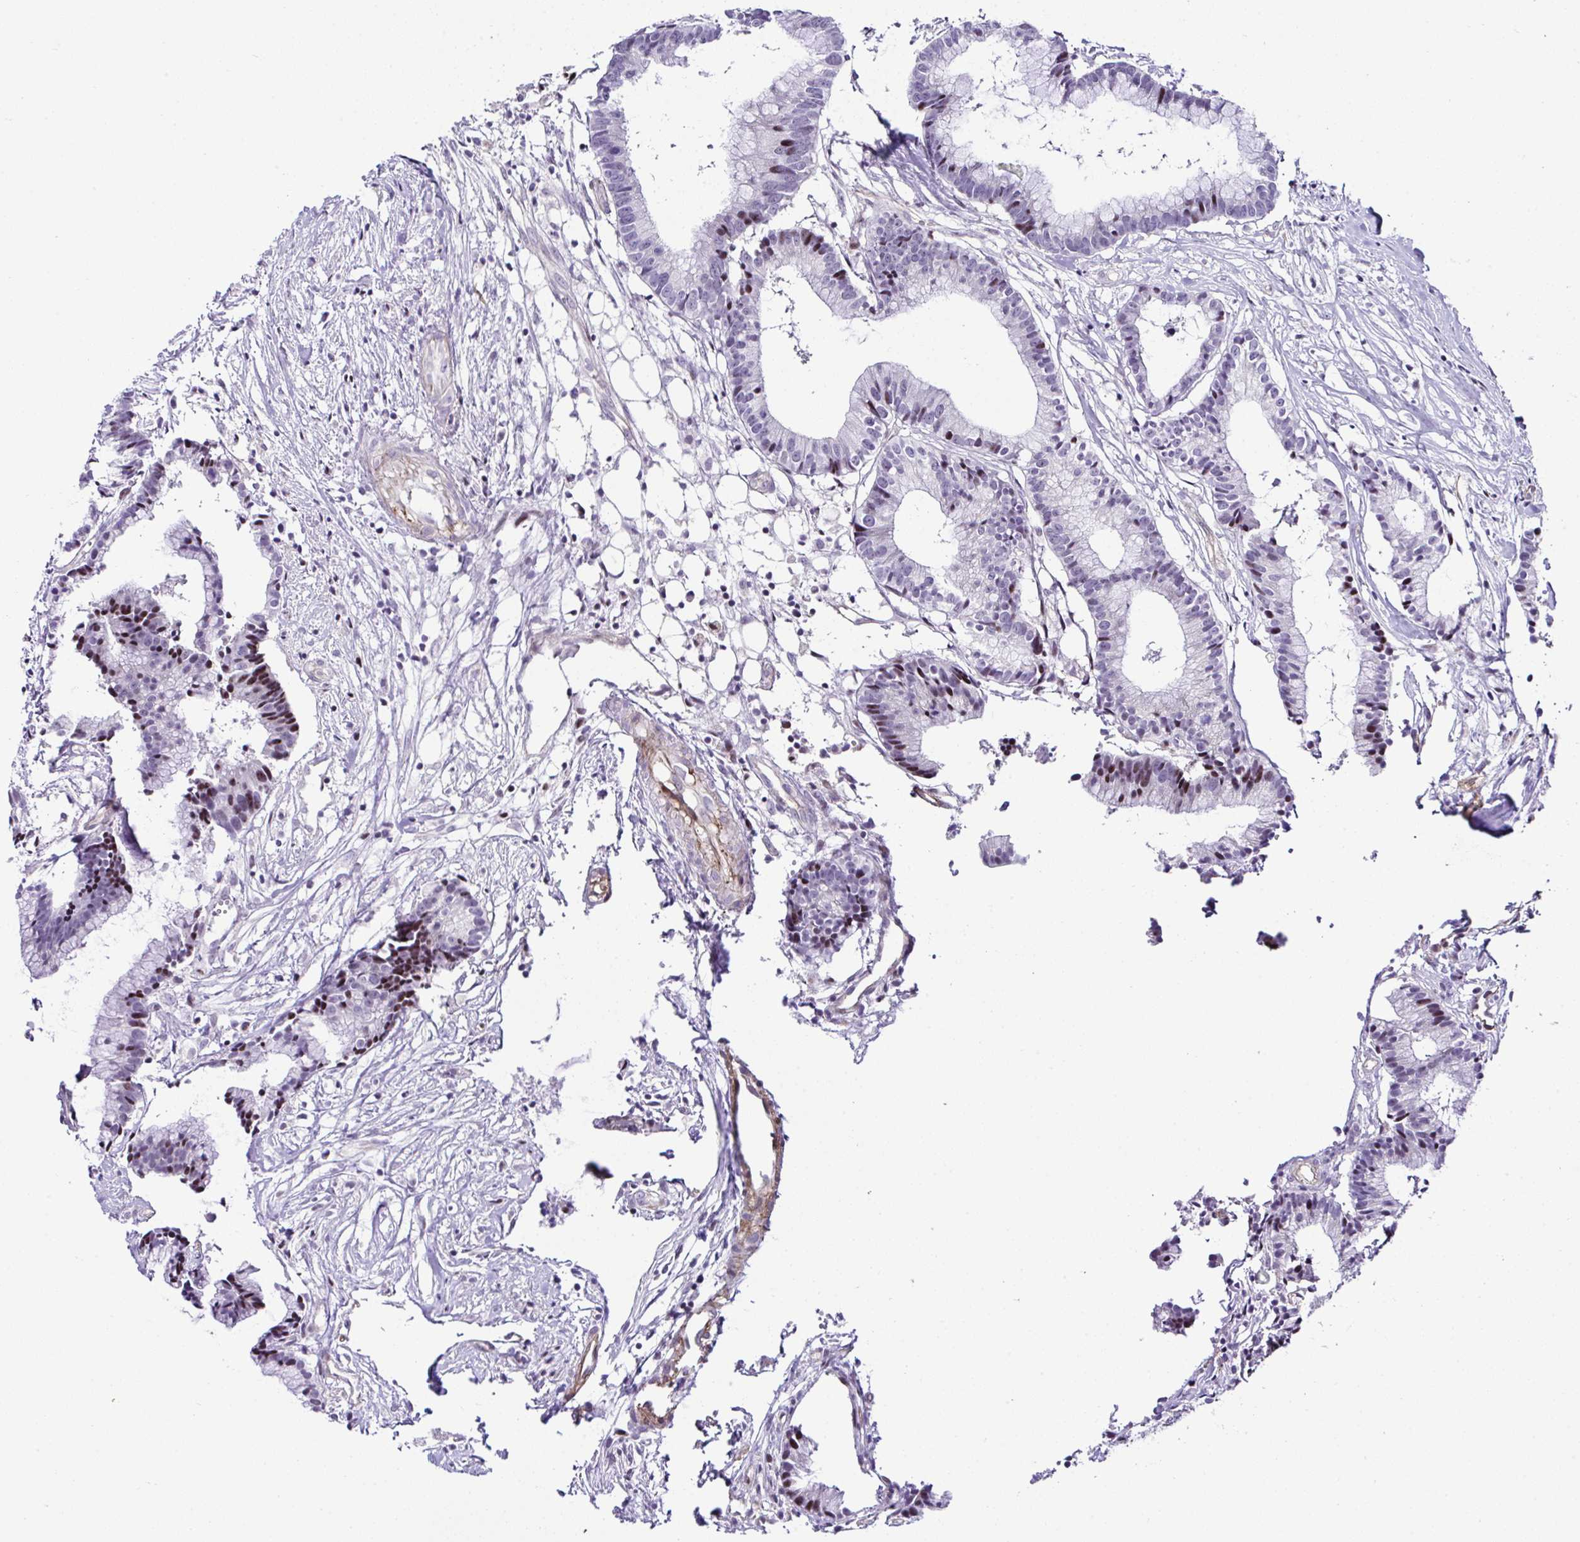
{"staining": {"intensity": "strong", "quantity": "<25%", "location": "nuclear"}, "tissue": "colorectal cancer", "cell_type": "Tumor cells", "image_type": "cancer", "snomed": [{"axis": "morphology", "description": "Adenocarcinoma, NOS"}, {"axis": "topography", "description": "Colon"}], "caption": "Tumor cells display medium levels of strong nuclear staining in about <25% of cells in human colorectal adenocarcinoma.", "gene": "FBXO34", "patient": {"sex": "female", "age": 78}}